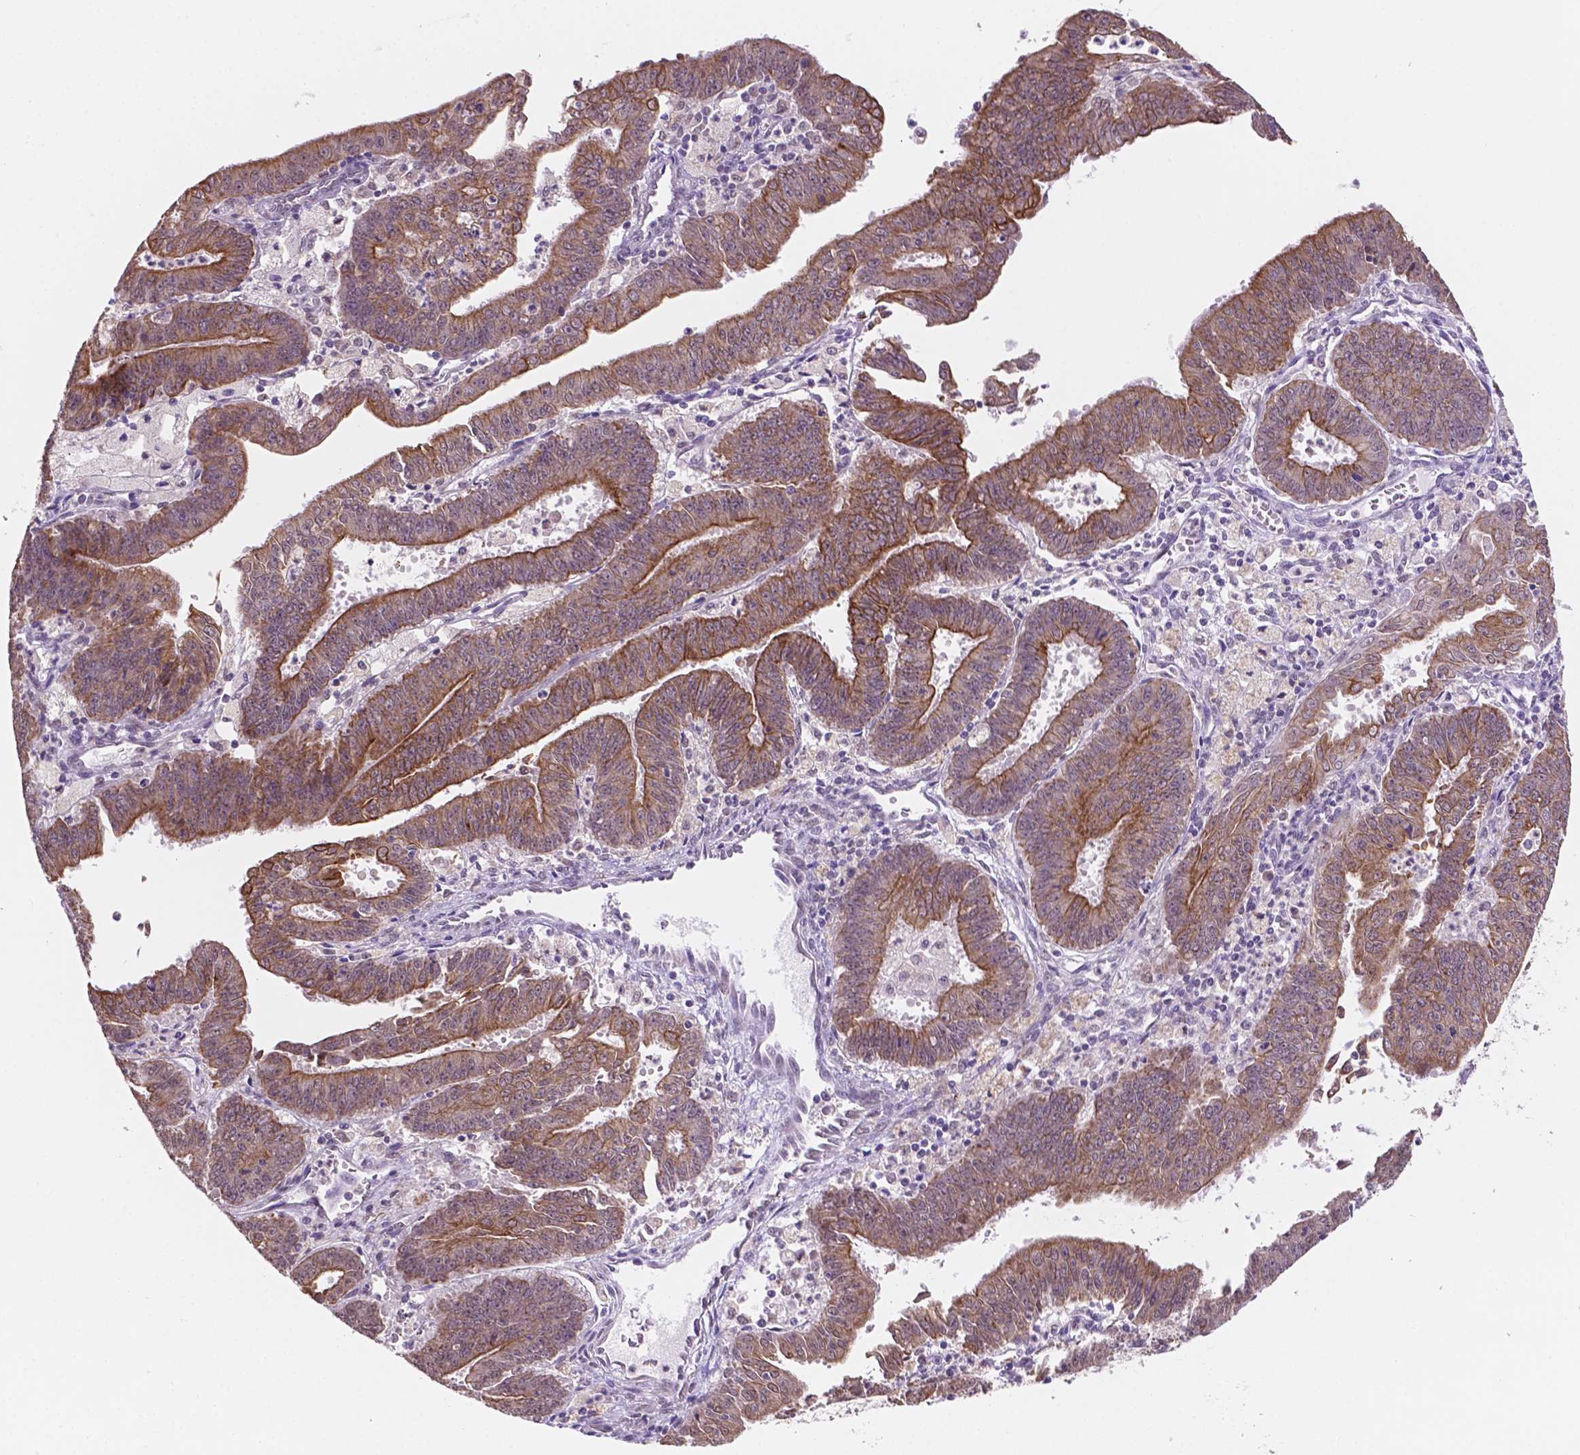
{"staining": {"intensity": "strong", "quantity": ">75%", "location": "cytoplasmic/membranous"}, "tissue": "endometrial cancer", "cell_type": "Tumor cells", "image_type": "cancer", "snomed": [{"axis": "morphology", "description": "Adenocarcinoma, NOS"}, {"axis": "topography", "description": "Endometrium"}], "caption": "Endometrial cancer (adenocarcinoma) tissue demonstrates strong cytoplasmic/membranous expression in approximately >75% of tumor cells, visualized by immunohistochemistry. The protein of interest is shown in brown color, while the nuclei are stained blue.", "gene": "SHLD3", "patient": {"sex": "female", "age": 73}}